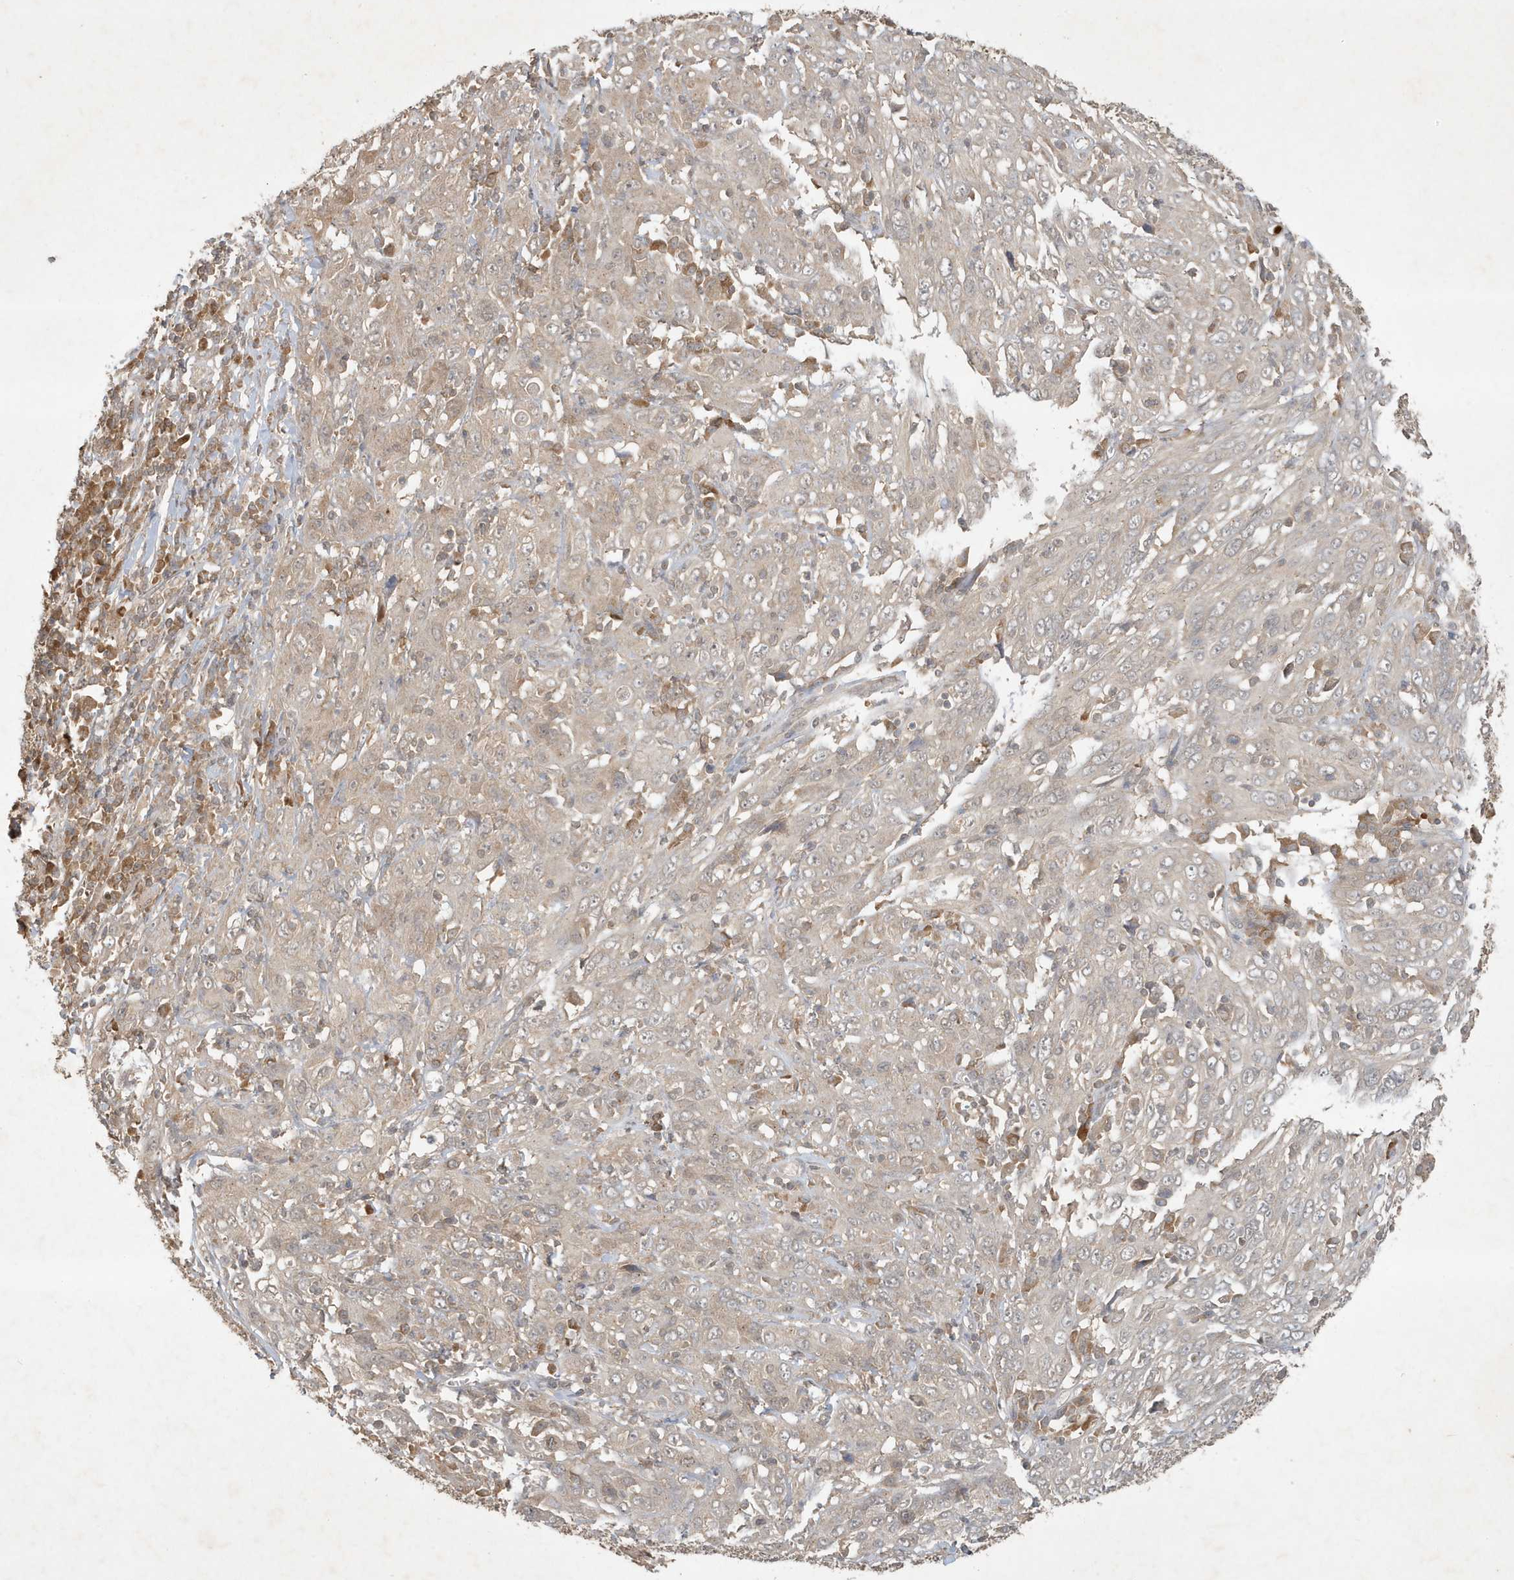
{"staining": {"intensity": "weak", "quantity": "25%-75%", "location": "cytoplasmic/membranous"}, "tissue": "cervical cancer", "cell_type": "Tumor cells", "image_type": "cancer", "snomed": [{"axis": "morphology", "description": "Squamous cell carcinoma, NOS"}, {"axis": "topography", "description": "Cervix"}], "caption": "Cervical squamous cell carcinoma stained with DAB (3,3'-diaminobenzidine) immunohistochemistry (IHC) exhibits low levels of weak cytoplasmic/membranous staining in approximately 25%-75% of tumor cells. The staining was performed using DAB (3,3'-diaminobenzidine) to visualize the protein expression in brown, while the nuclei were stained in blue with hematoxylin (Magnification: 20x).", "gene": "ABCB9", "patient": {"sex": "female", "age": 46}}